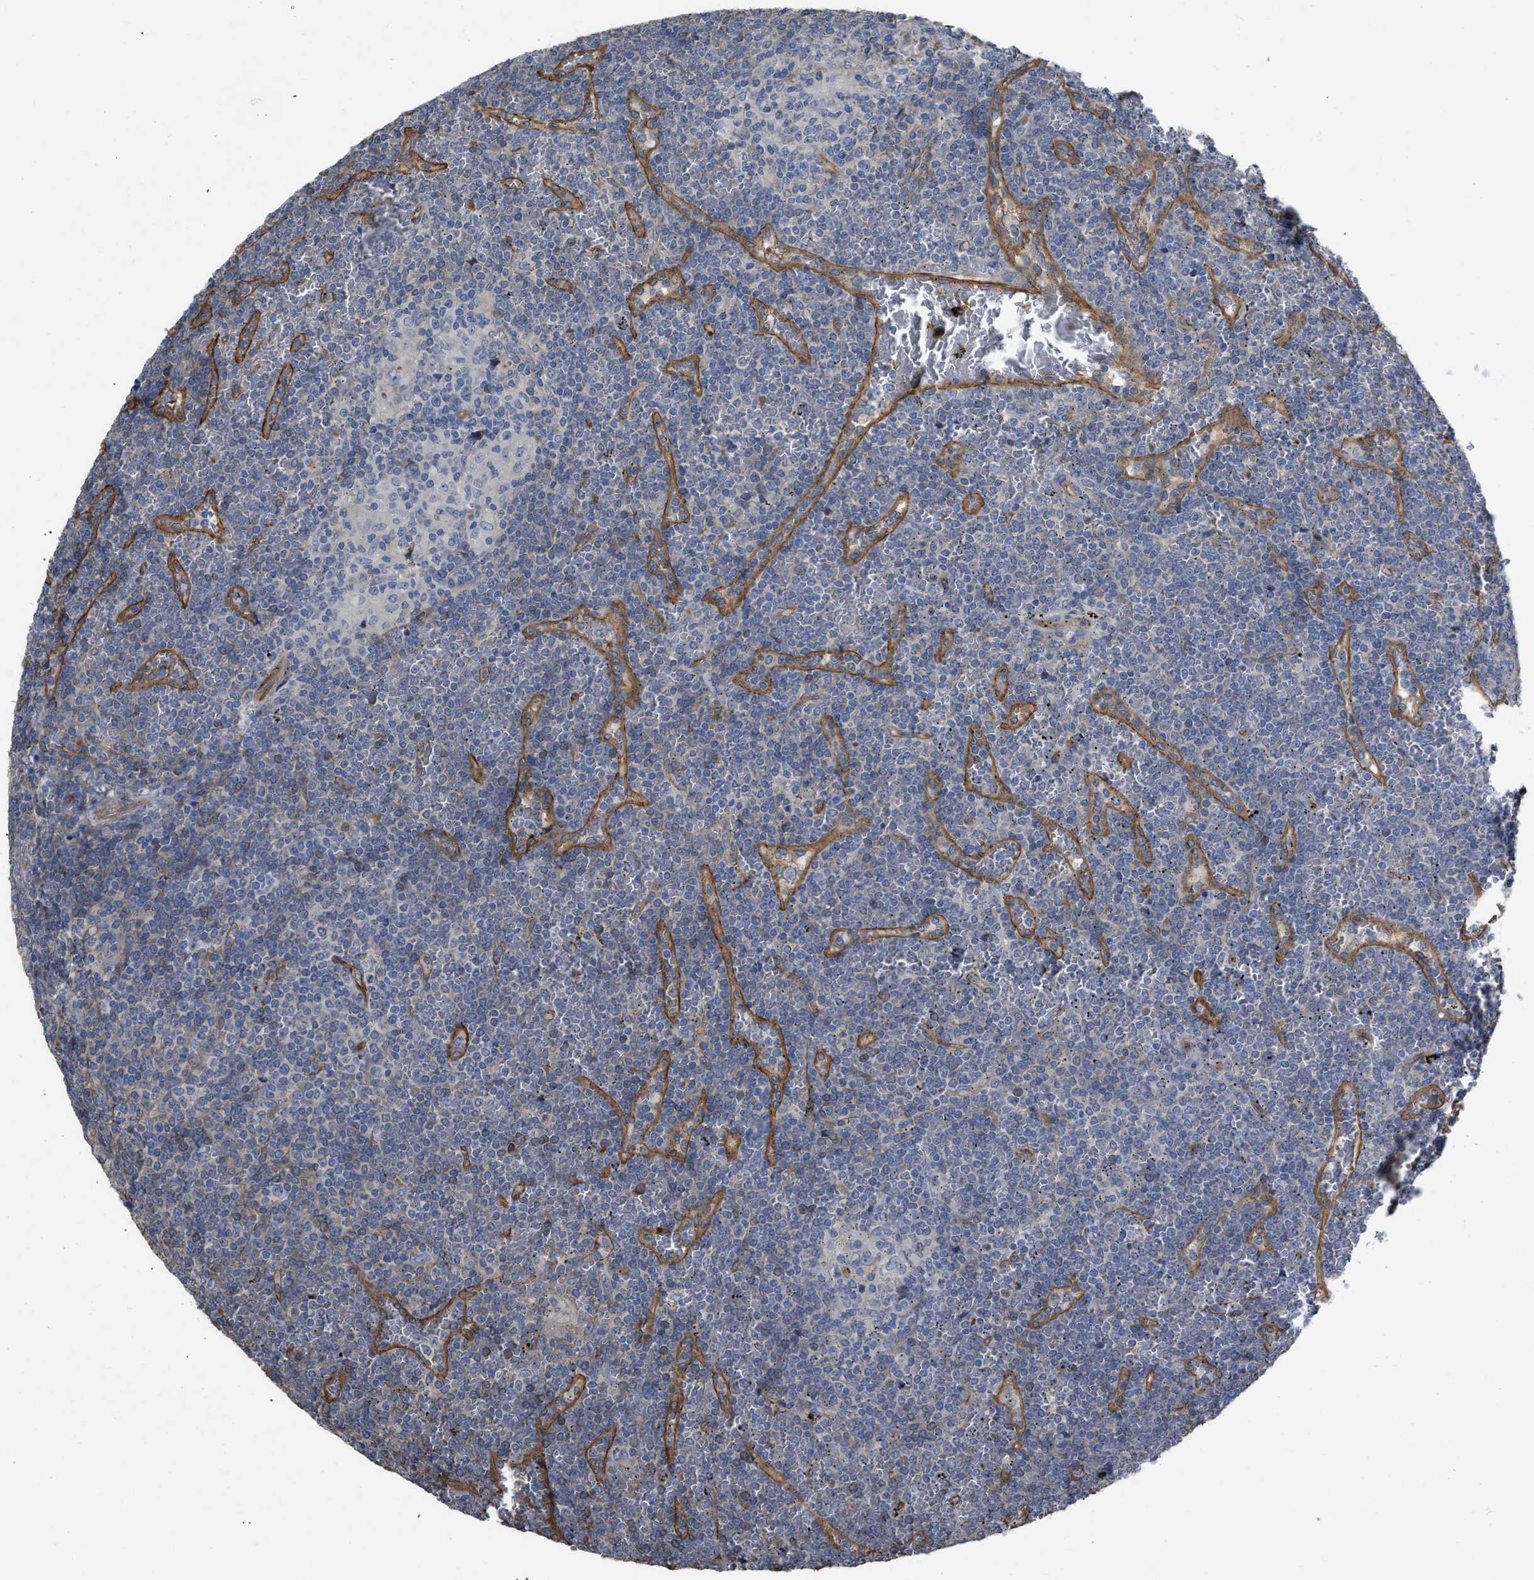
{"staining": {"intensity": "weak", "quantity": "<25%", "location": "cytoplasmic/membranous"}, "tissue": "lymphoma", "cell_type": "Tumor cells", "image_type": "cancer", "snomed": [{"axis": "morphology", "description": "Malignant lymphoma, non-Hodgkin's type, Low grade"}, {"axis": "topography", "description": "Spleen"}], "caption": "Tumor cells are negative for protein expression in human low-grade malignant lymphoma, non-Hodgkin's type.", "gene": "SLC4A11", "patient": {"sex": "female", "age": 19}}